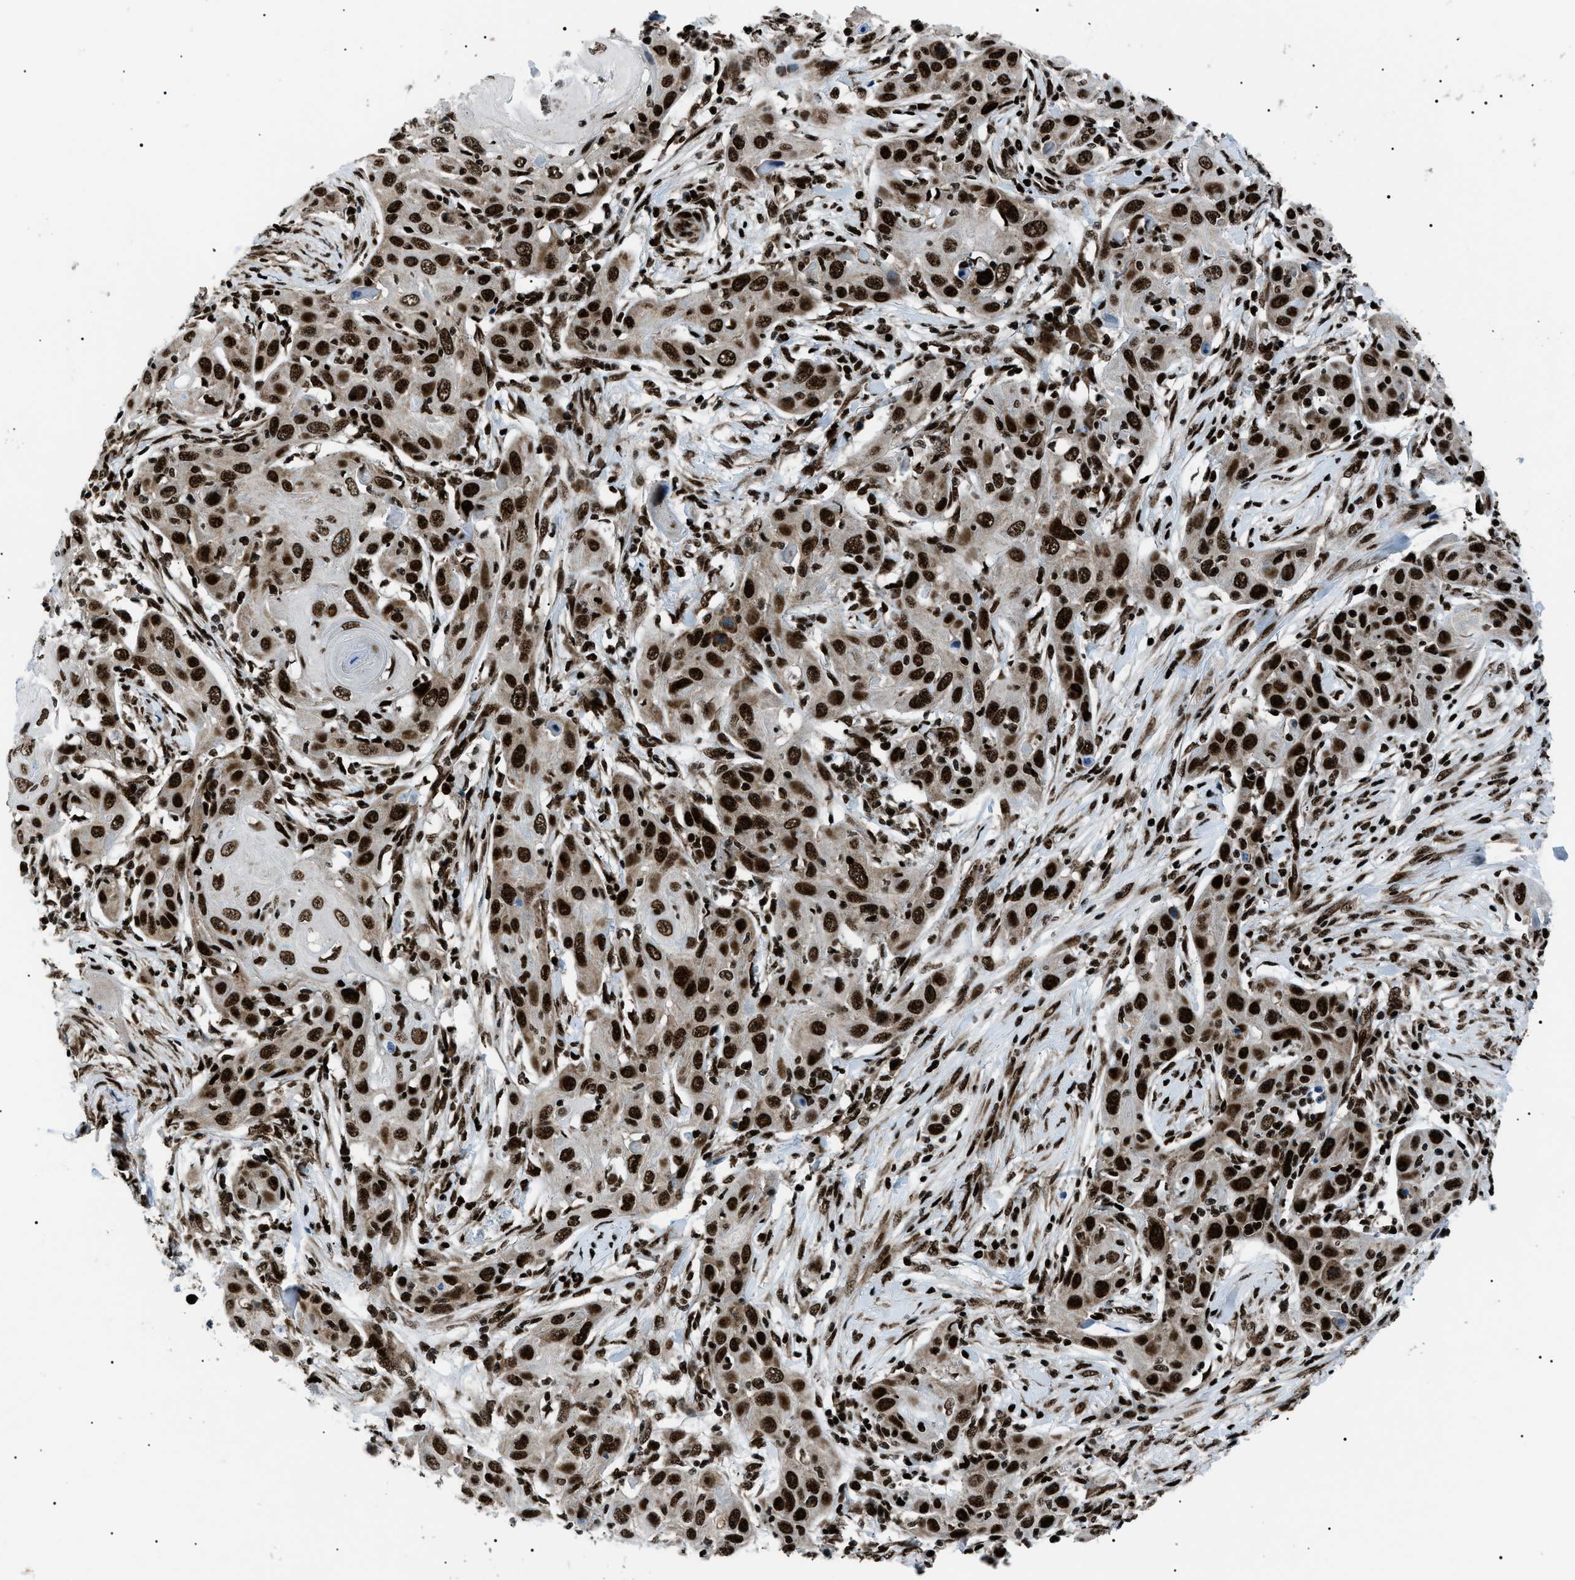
{"staining": {"intensity": "strong", "quantity": ">75%", "location": "nuclear"}, "tissue": "skin cancer", "cell_type": "Tumor cells", "image_type": "cancer", "snomed": [{"axis": "morphology", "description": "Squamous cell carcinoma, NOS"}, {"axis": "topography", "description": "Skin"}], "caption": "This is an image of immunohistochemistry (IHC) staining of skin squamous cell carcinoma, which shows strong staining in the nuclear of tumor cells.", "gene": "HNRNPK", "patient": {"sex": "female", "age": 88}}